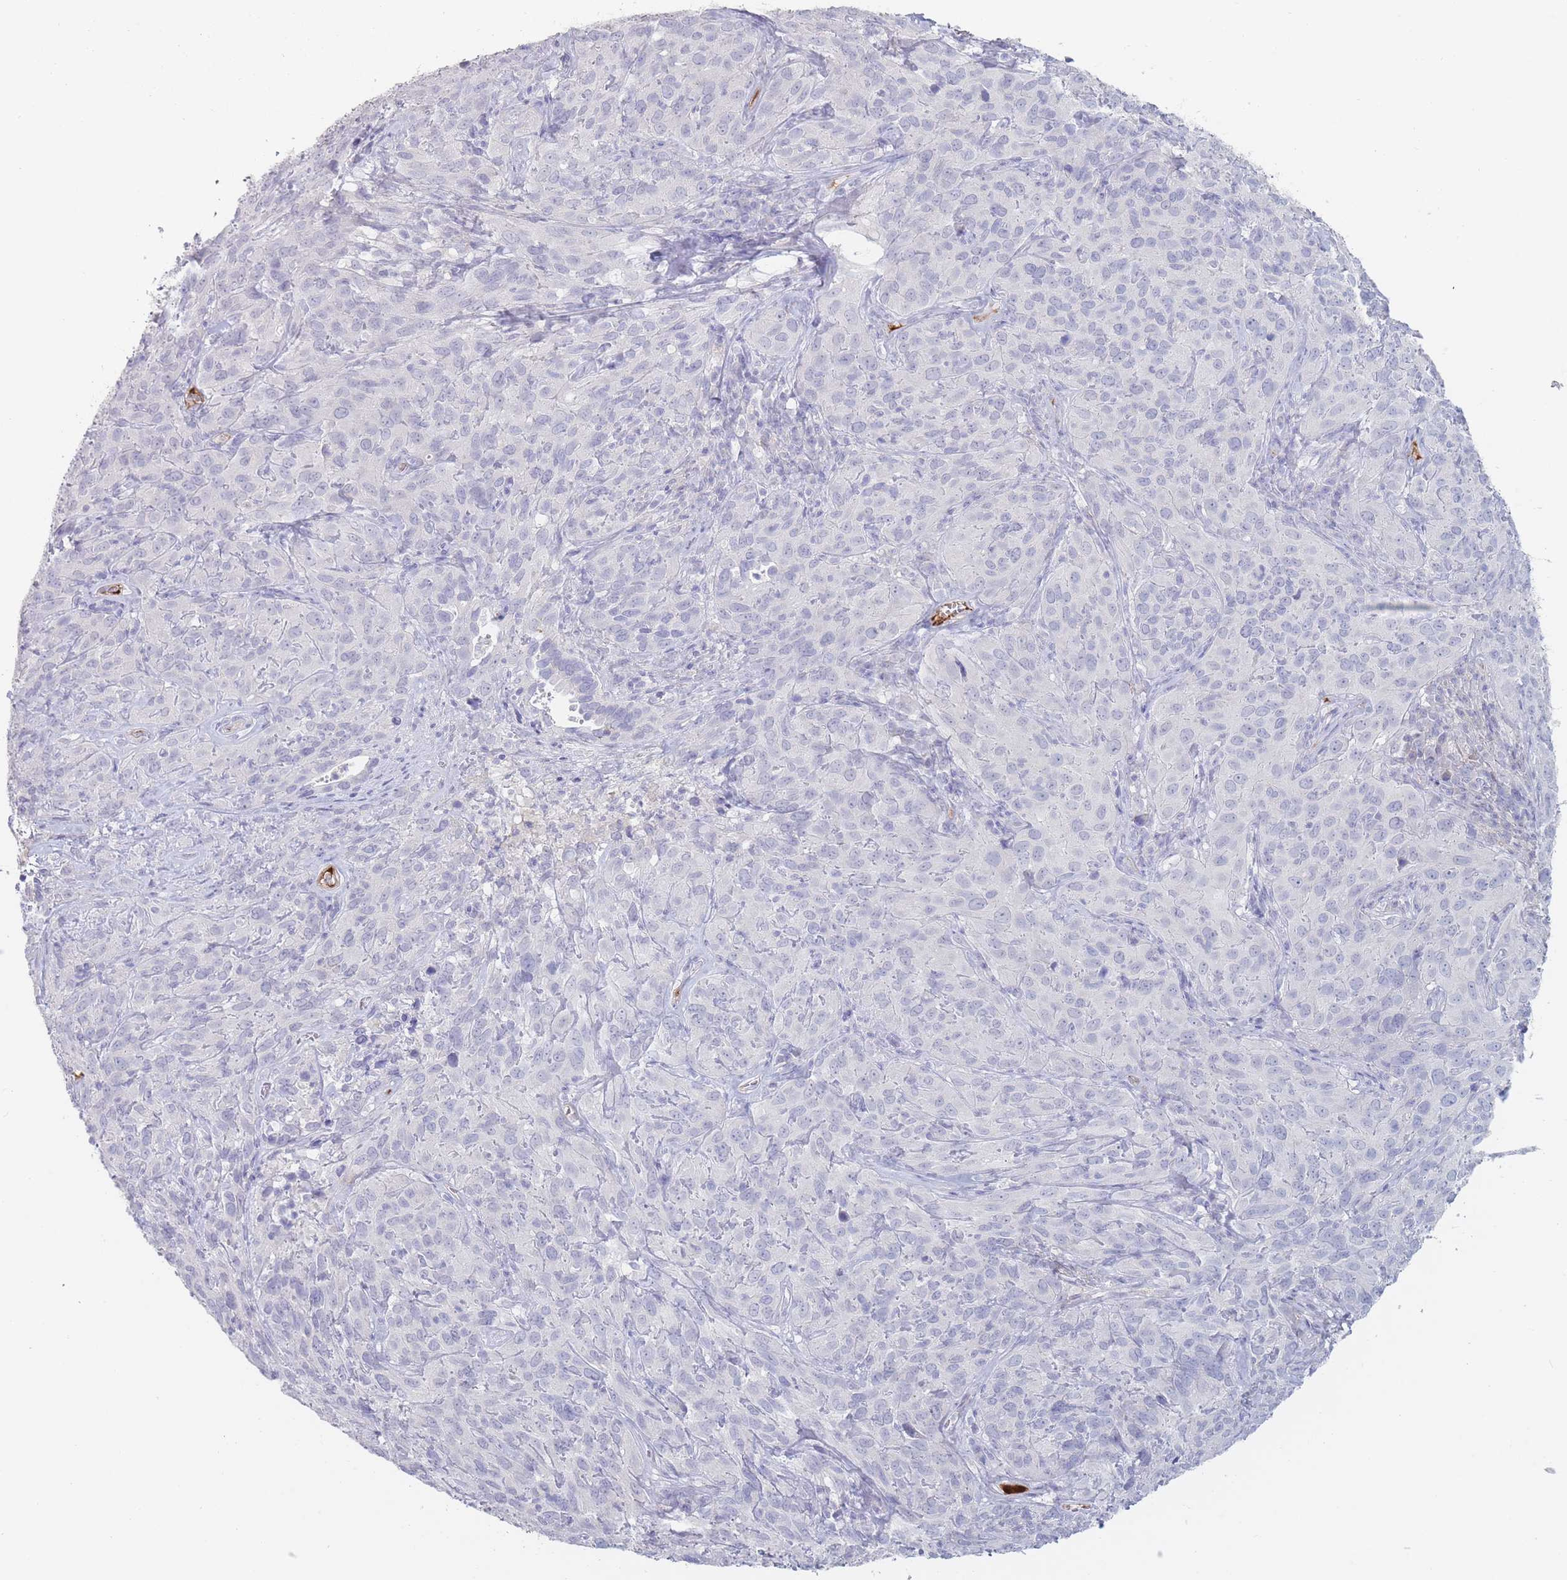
{"staining": {"intensity": "negative", "quantity": "none", "location": "none"}, "tissue": "cervical cancer", "cell_type": "Tumor cells", "image_type": "cancer", "snomed": [{"axis": "morphology", "description": "Squamous cell carcinoma, NOS"}, {"axis": "topography", "description": "Cervix"}], "caption": "High power microscopy image of an immunohistochemistry (IHC) photomicrograph of squamous cell carcinoma (cervical), revealing no significant positivity in tumor cells.", "gene": "PRG4", "patient": {"sex": "female", "age": 51}}